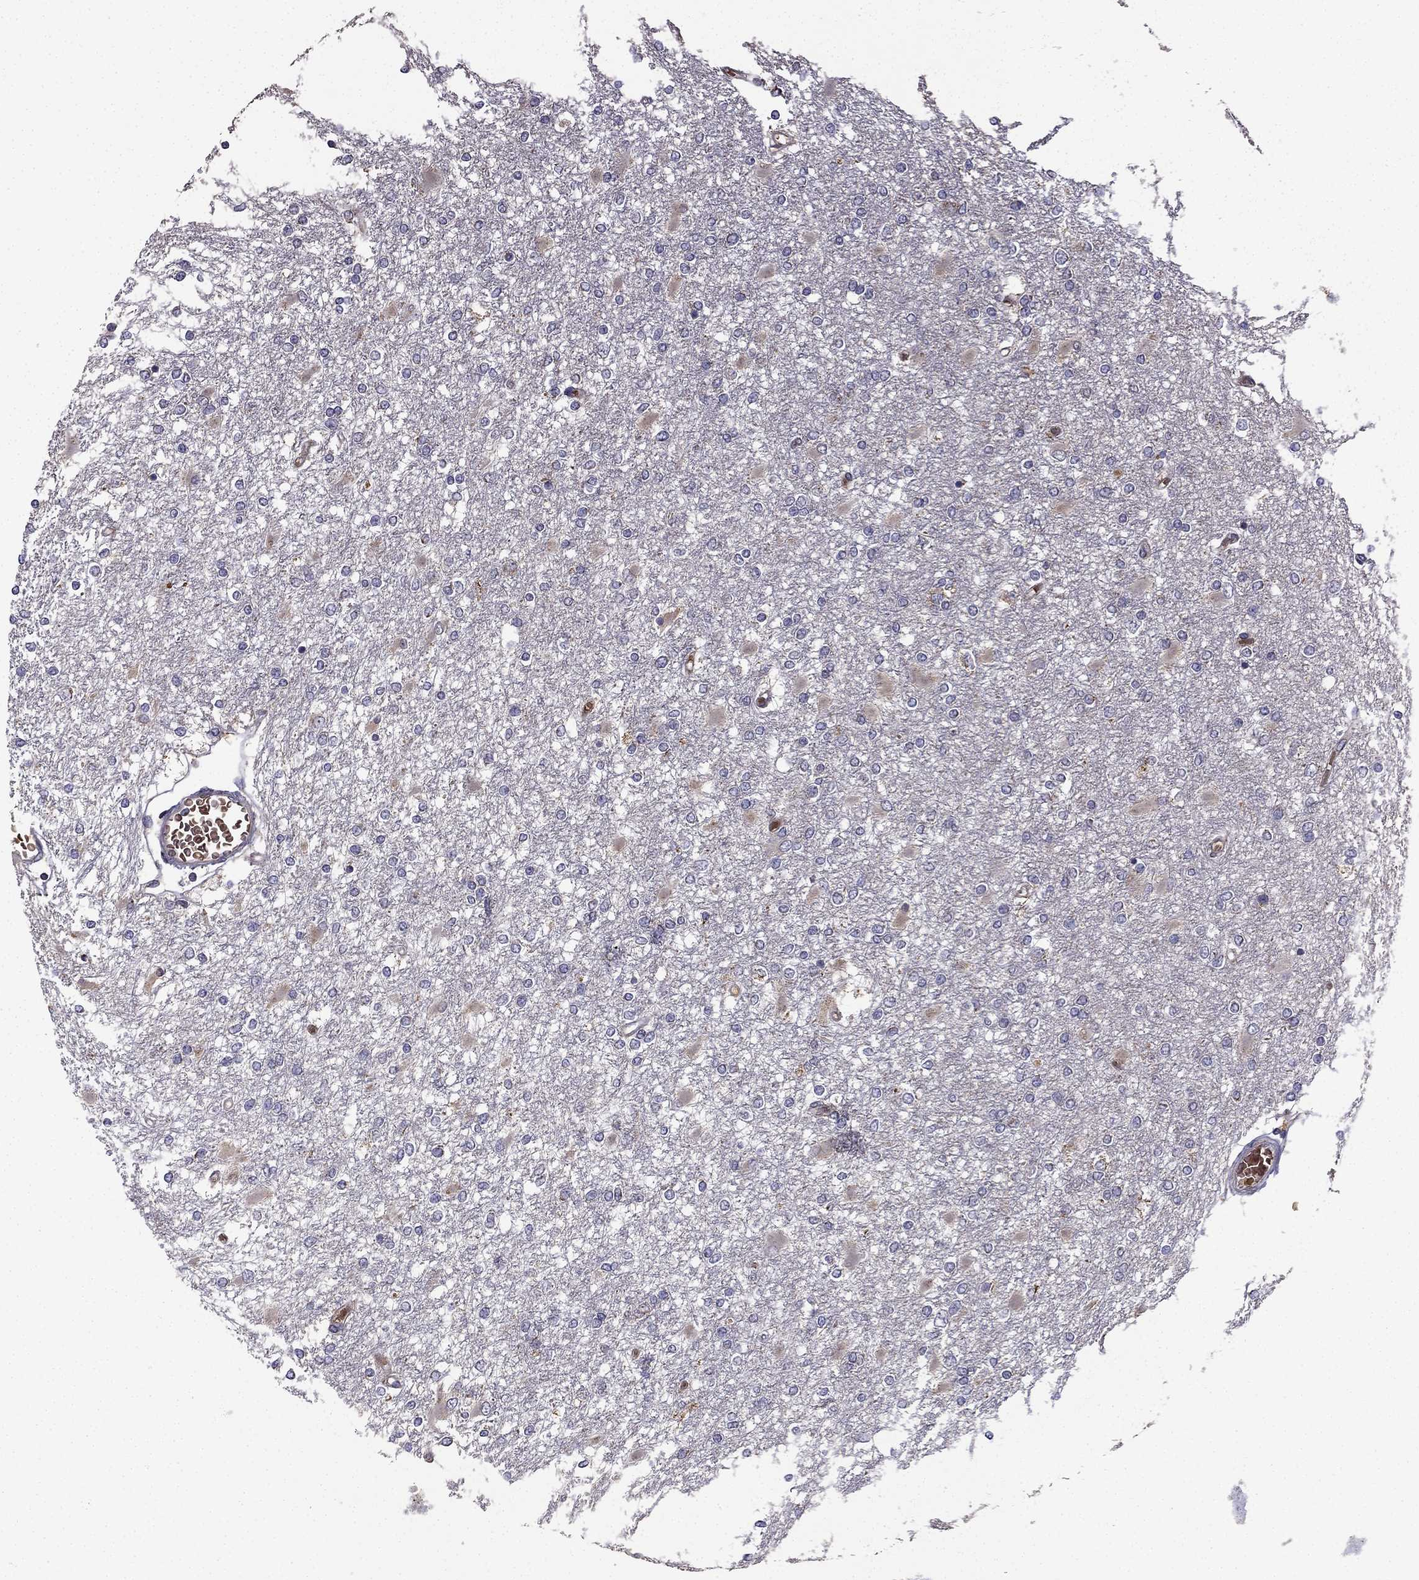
{"staining": {"intensity": "negative", "quantity": "none", "location": "none"}, "tissue": "glioma", "cell_type": "Tumor cells", "image_type": "cancer", "snomed": [{"axis": "morphology", "description": "Glioma, malignant, High grade"}, {"axis": "topography", "description": "Cerebral cortex"}], "caption": "A high-resolution image shows immunohistochemistry staining of glioma, which demonstrates no significant staining in tumor cells.", "gene": "B4GALT7", "patient": {"sex": "male", "age": 79}}